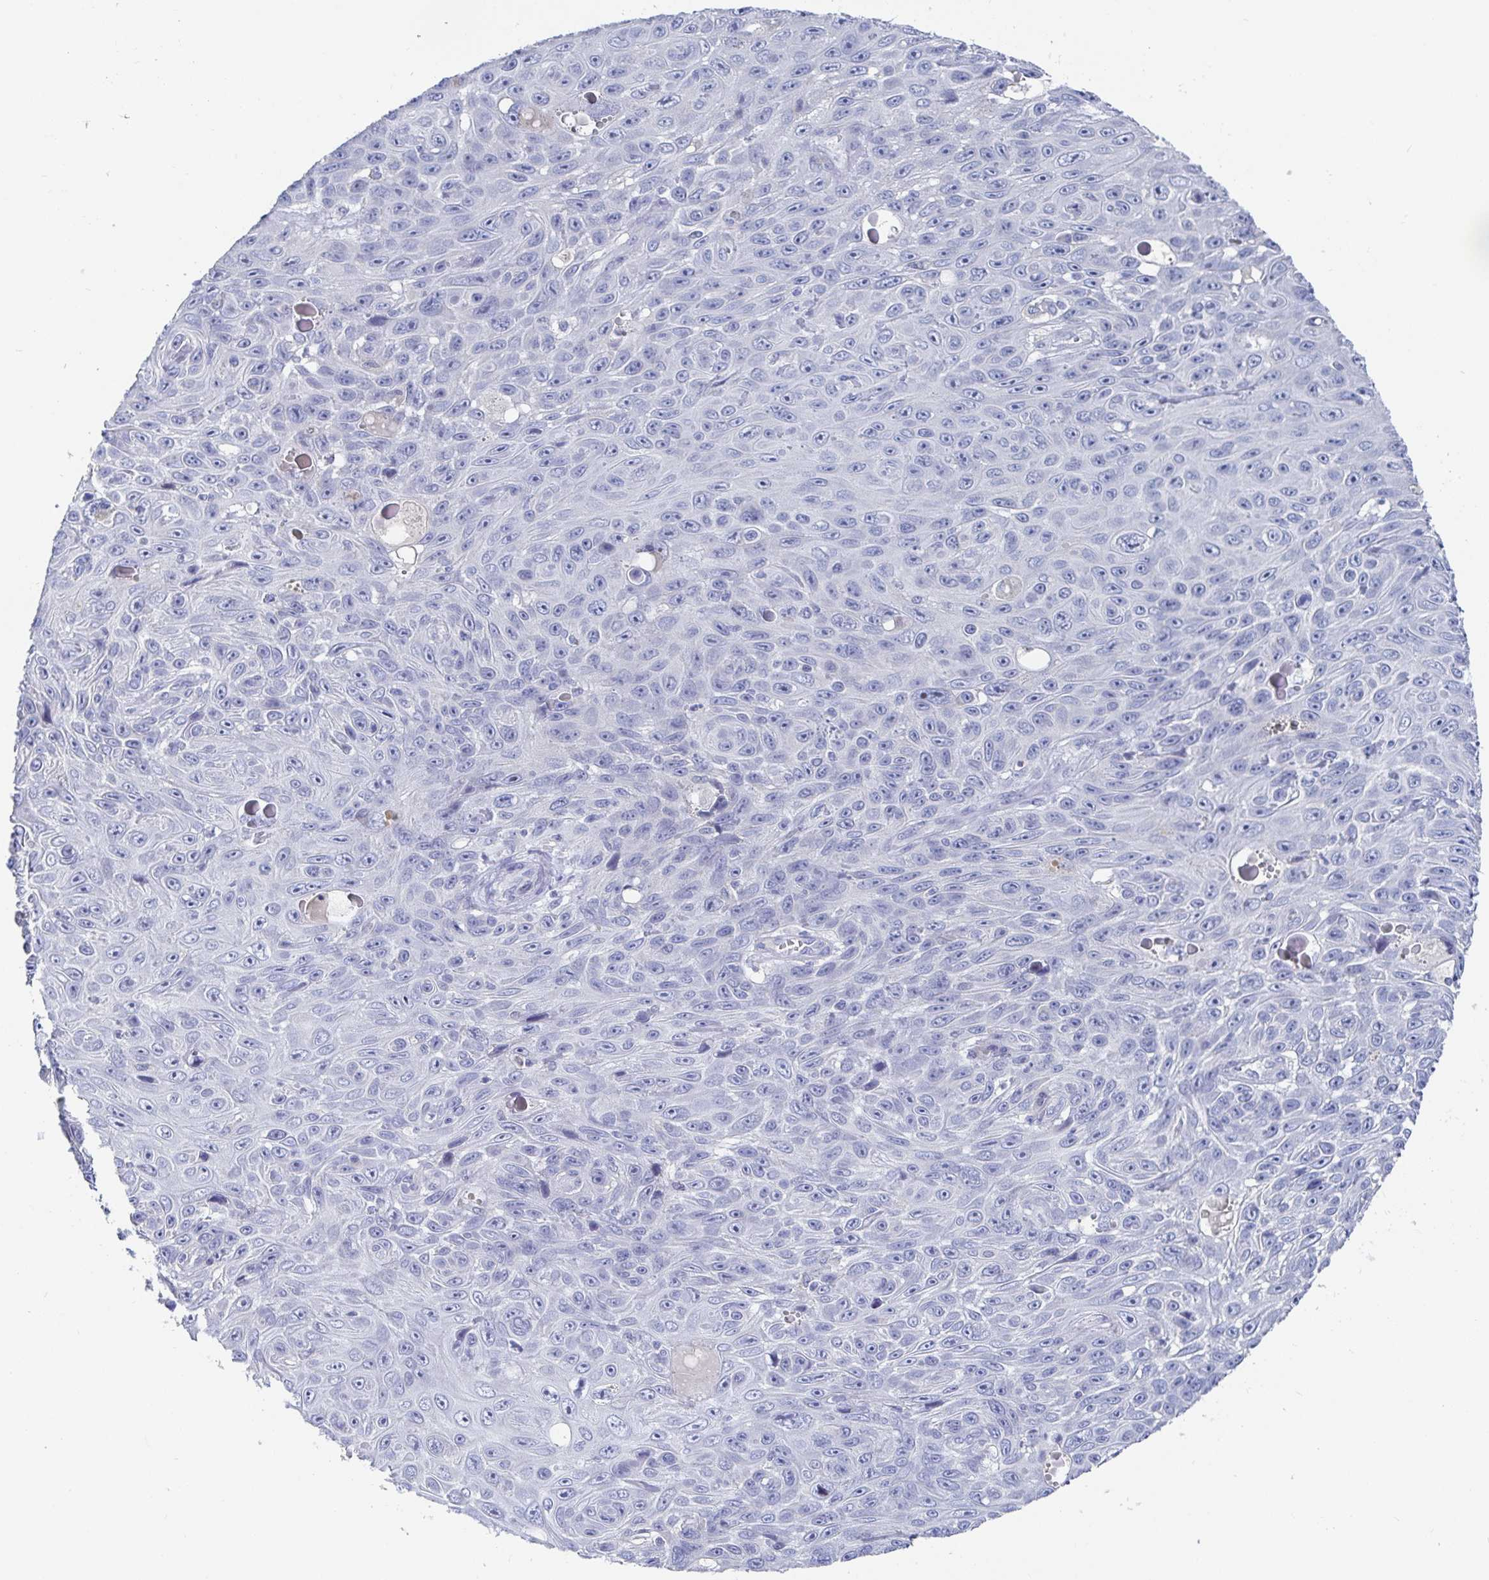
{"staining": {"intensity": "negative", "quantity": "none", "location": "none"}, "tissue": "skin cancer", "cell_type": "Tumor cells", "image_type": "cancer", "snomed": [{"axis": "morphology", "description": "Squamous cell carcinoma, NOS"}, {"axis": "topography", "description": "Skin"}], "caption": "A micrograph of human skin cancer (squamous cell carcinoma) is negative for staining in tumor cells.", "gene": "ZNF430", "patient": {"sex": "male", "age": 82}}